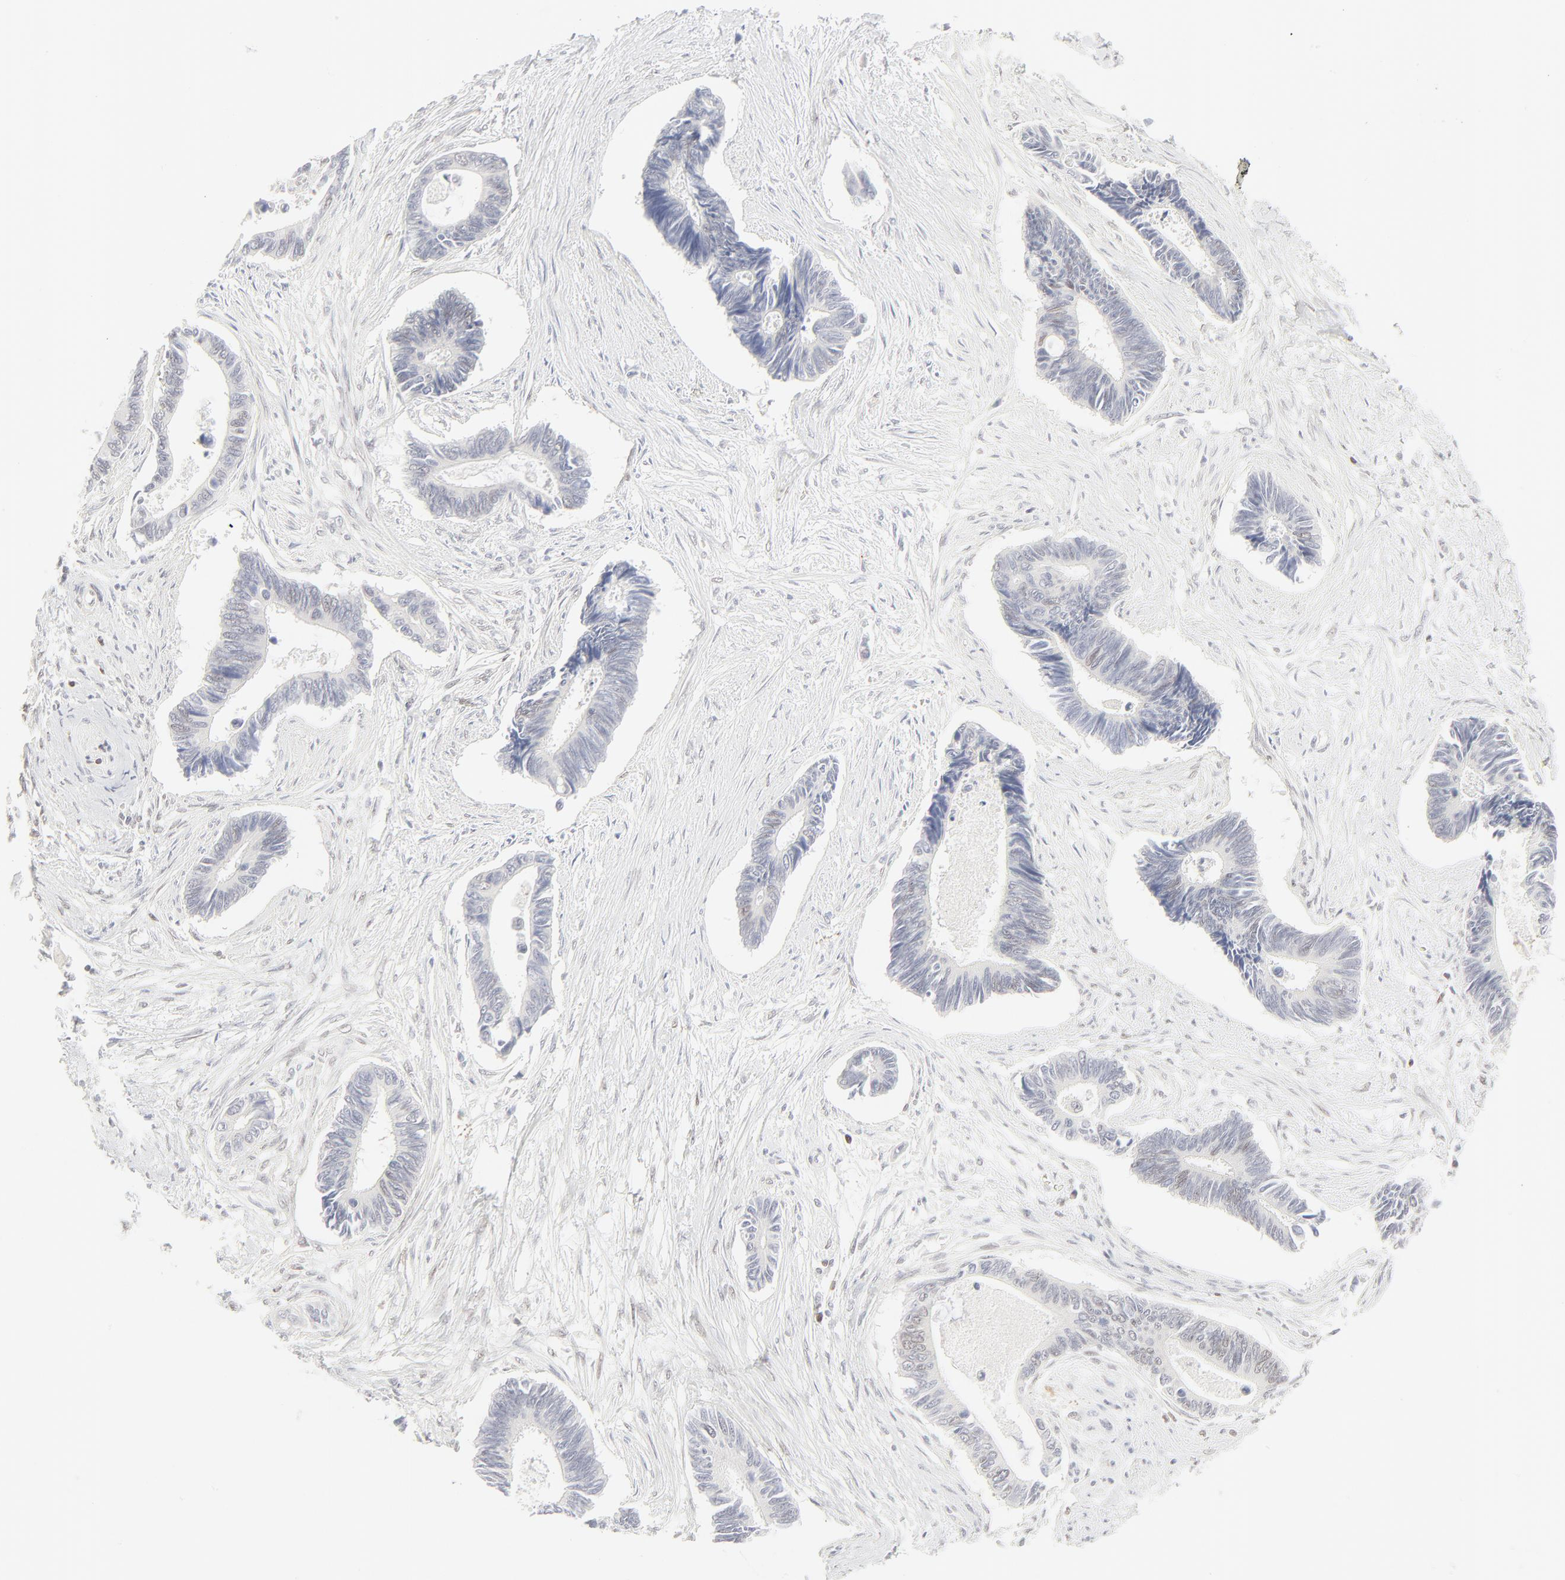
{"staining": {"intensity": "negative", "quantity": "none", "location": "none"}, "tissue": "pancreatic cancer", "cell_type": "Tumor cells", "image_type": "cancer", "snomed": [{"axis": "morphology", "description": "Adenocarcinoma, NOS"}, {"axis": "topography", "description": "Pancreas"}], "caption": "Adenocarcinoma (pancreatic) was stained to show a protein in brown. There is no significant expression in tumor cells. The staining was performed using DAB to visualize the protein expression in brown, while the nuclei were stained in blue with hematoxylin (Magnification: 20x).", "gene": "PRKCB", "patient": {"sex": "female", "age": 70}}